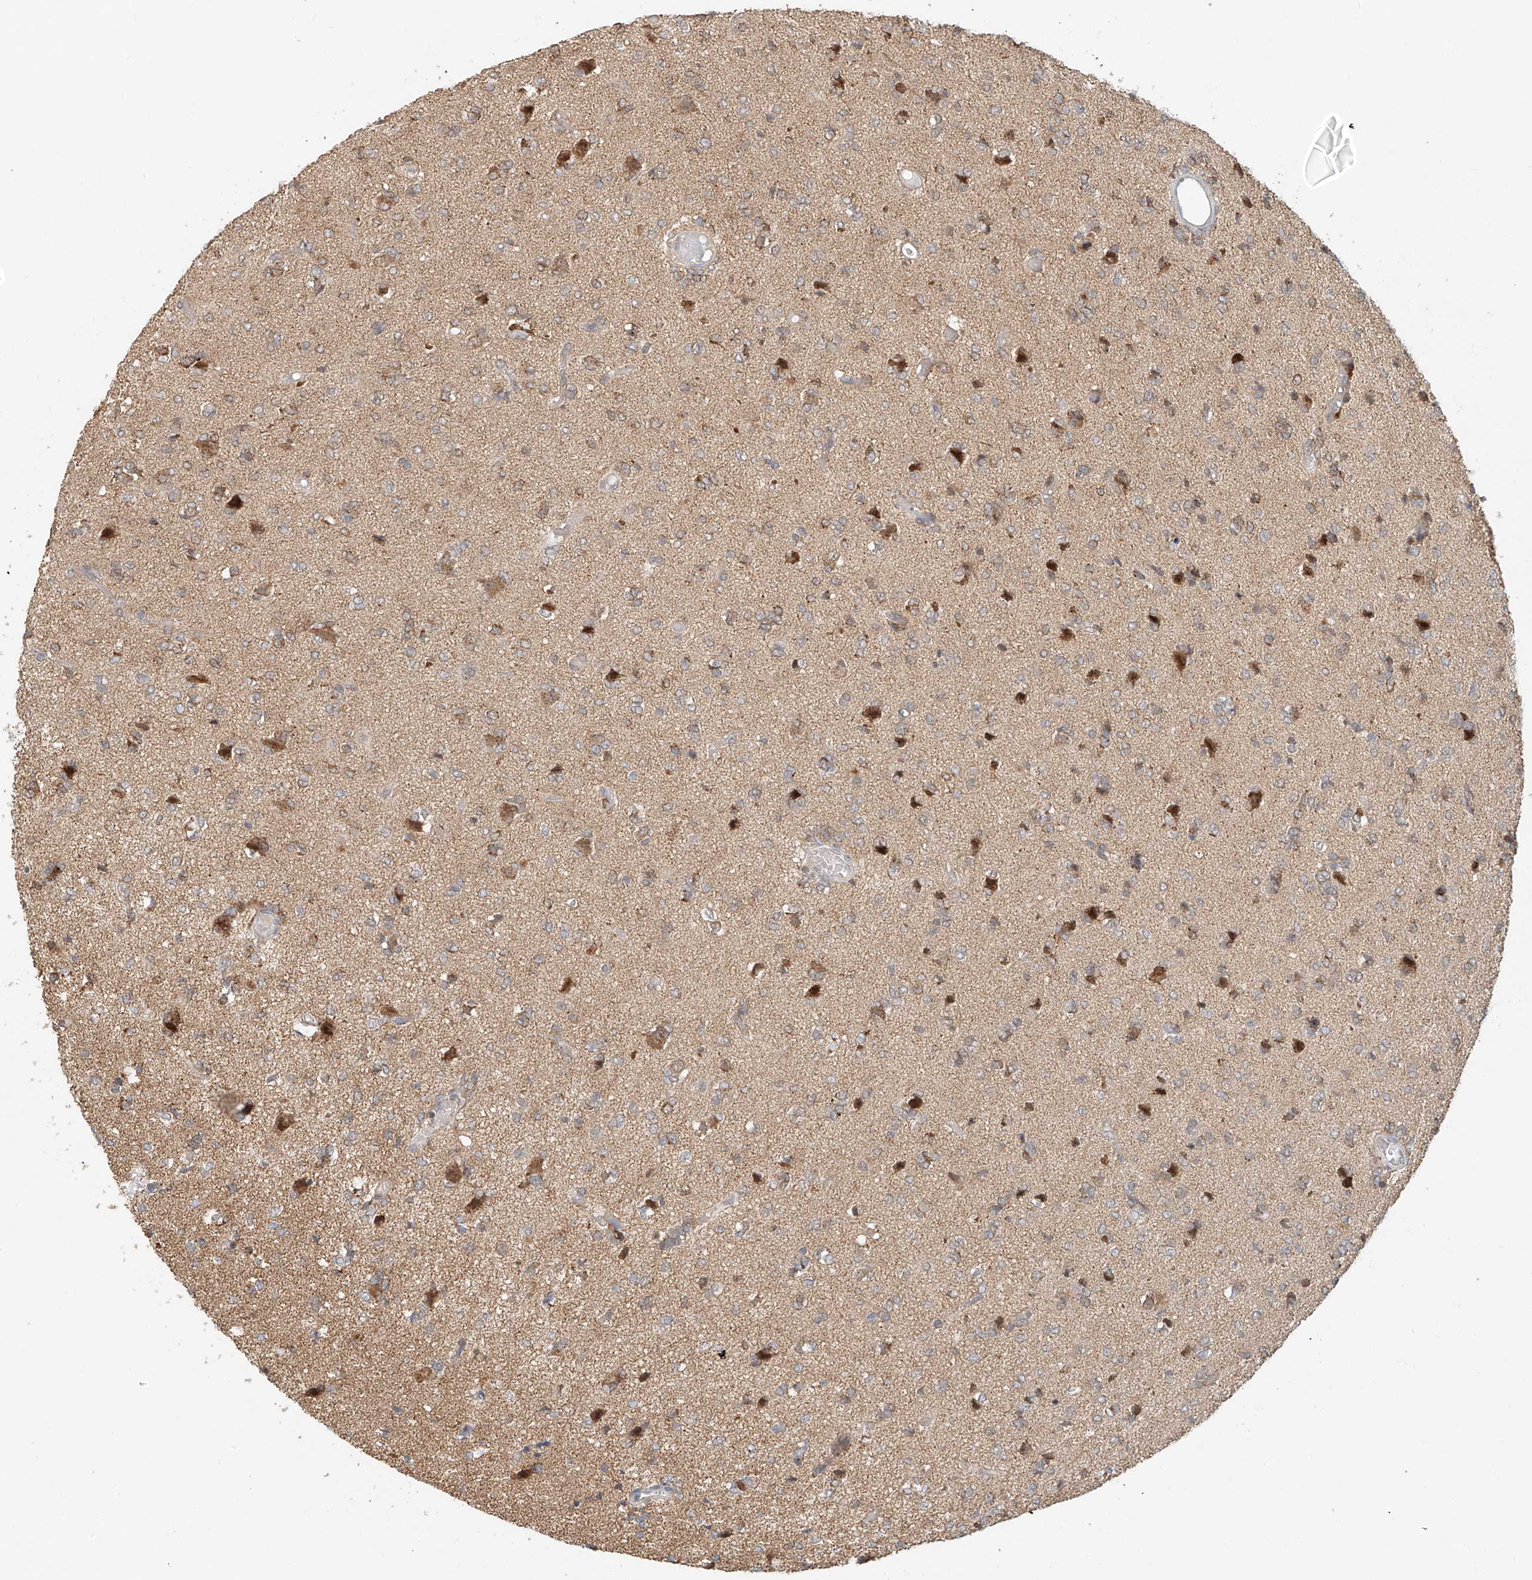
{"staining": {"intensity": "weak", "quantity": "<25%", "location": "cytoplasmic/membranous"}, "tissue": "glioma", "cell_type": "Tumor cells", "image_type": "cancer", "snomed": [{"axis": "morphology", "description": "Glioma, malignant, High grade"}, {"axis": "topography", "description": "Brain"}], "caption": "Histopathology image shows no protein expression in tumor cells of glioma tissue.", "gene": "SYTL3", "patient": {"sex": "female", "age": 59}}